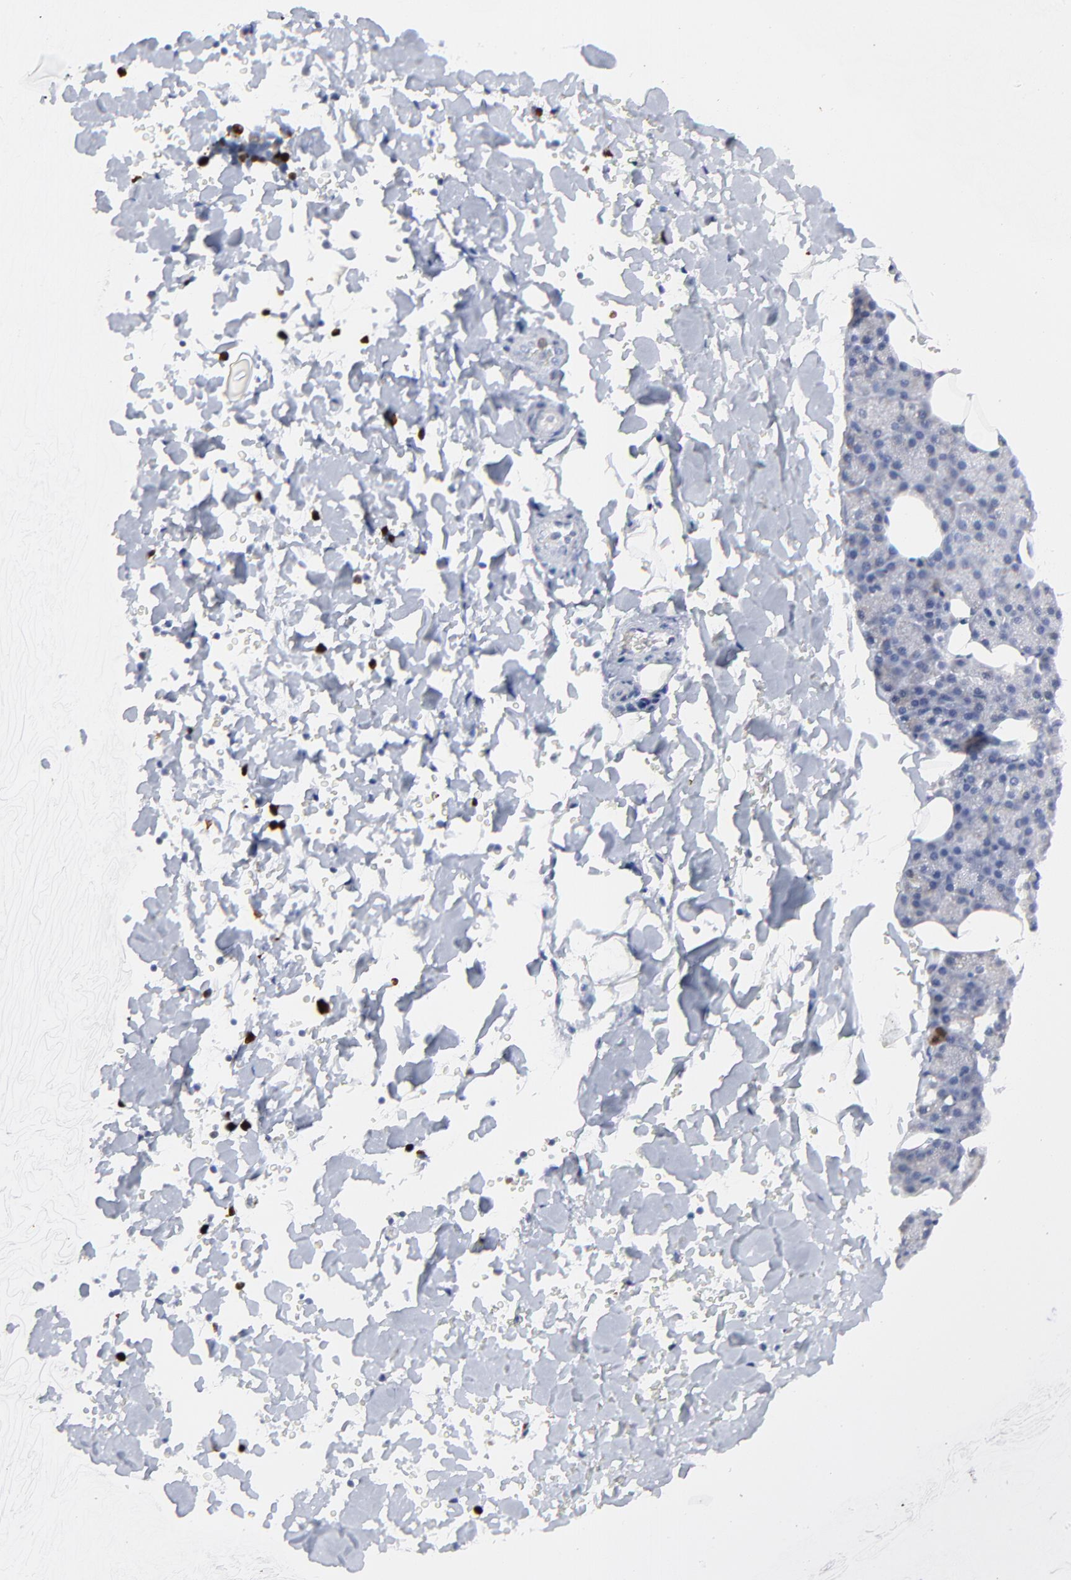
{"staining": {"intensity": "negative", "quantity": "none", "location": "none"}, "tissue": "salivary gland", "cell_type": "Glandular cells", "image_type": "normal", "snomed": [{"axis": "morphology", "description": "Normal tissue, NOS"}, {"axis": "topography", "description": "Lymph node"}, {"axis": "topography", "description": "Salivary gland"}], "caption": "IHC image of normal salivary gland: human salivary gland stained with DAB (3,3'-diaminobenzidine) reveals no significant protein staining in glandular cells. Nuclei are stained in blue.", "gene": "NCAPH", "patient": {"sex": "male", "age": 8}}